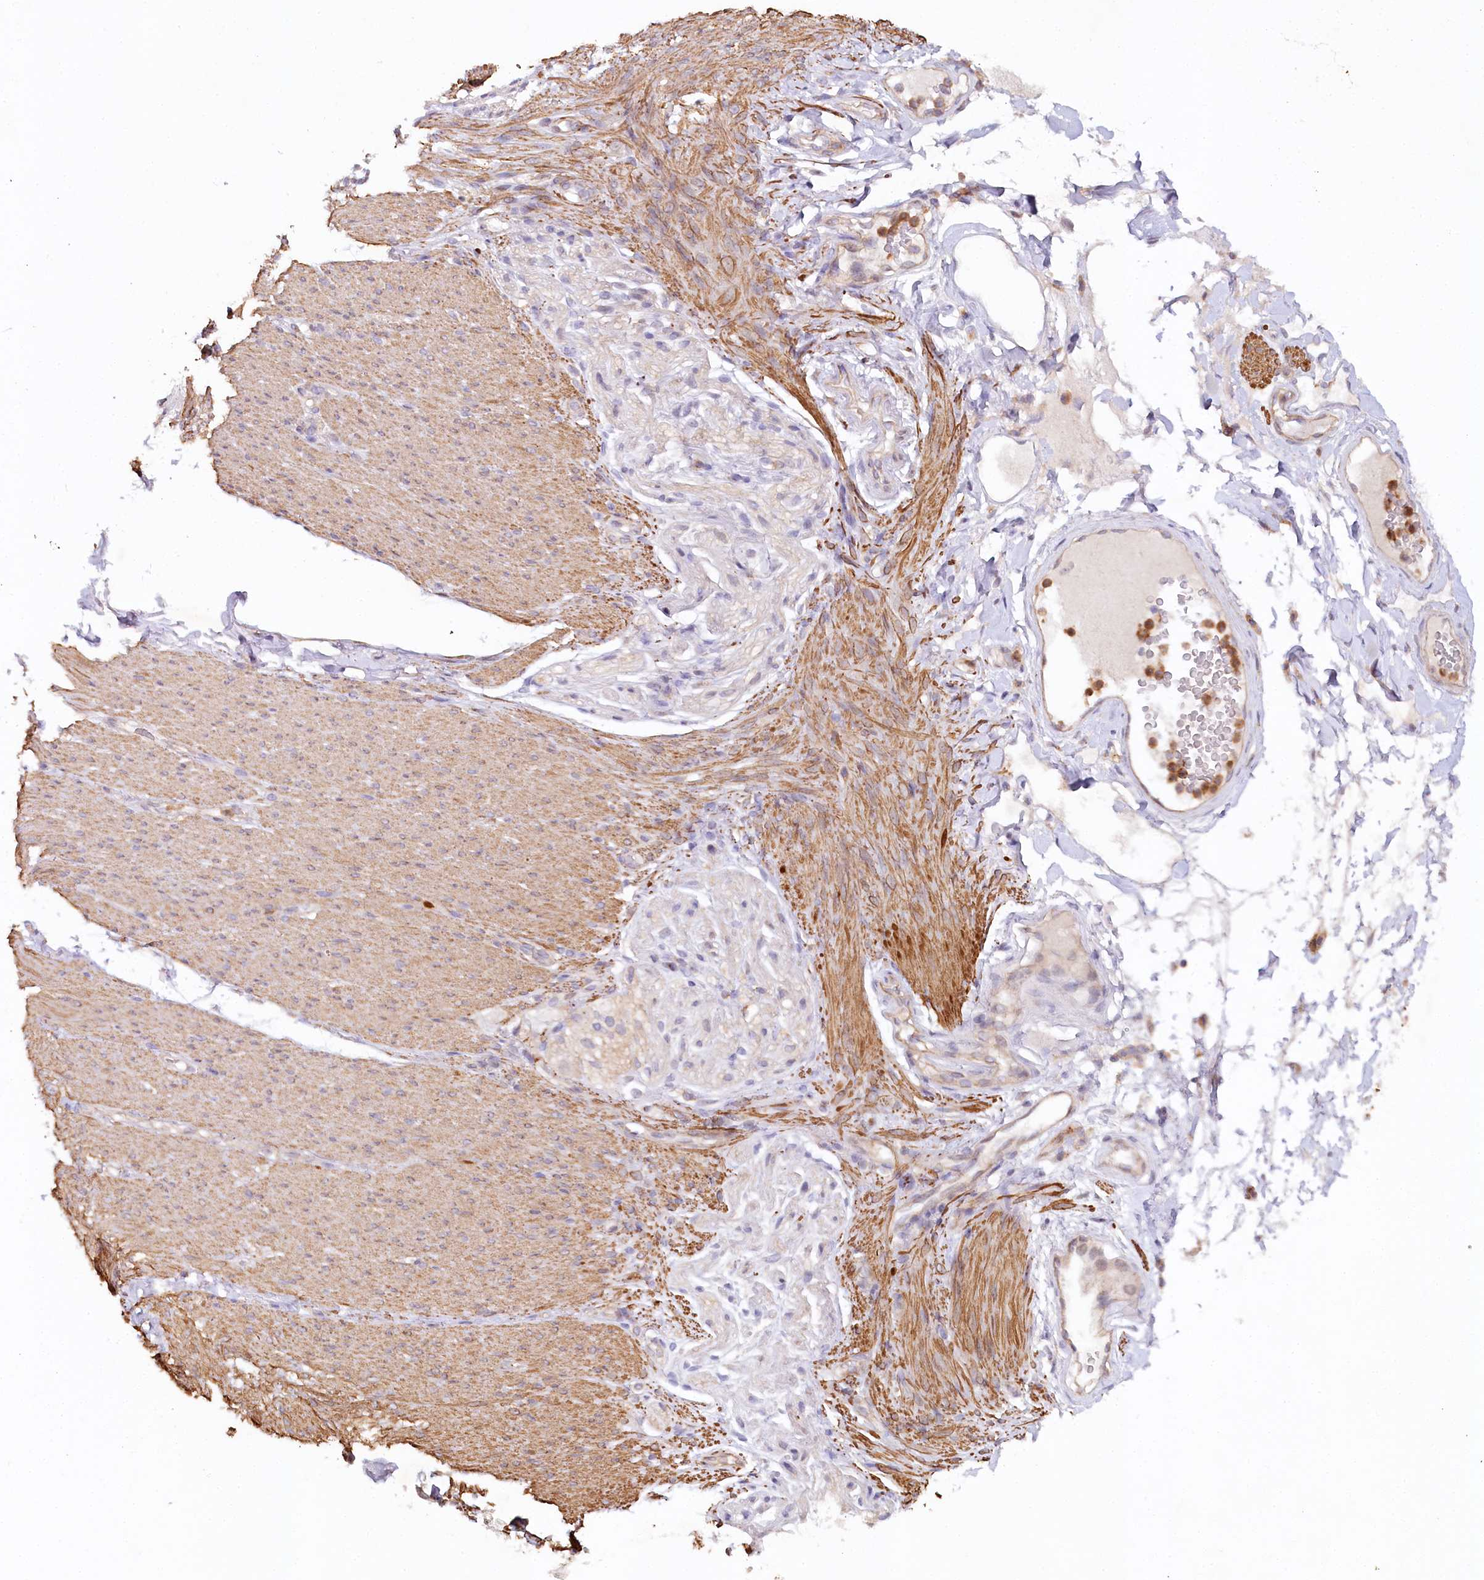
{"staining": {"intensity": "negative", "quantity": "none", "location": "none"}, "tissue": "adipose tissue", "cell_type": "Adipocytes", "image_type": "normal", "snomed": [{"axis": "morphology", "description": "Normal tissue, NOS"}, {"axis": "topography", "description": "Colon"}, {"axis": "topography", "description": "Peripheral nerve tissue"}], "caption": "DAB immunohistochemical staining of unremarkable adipose tissue demonstrates no significant positivity in adipocytes. (Brightfield microscopy of DAB IHC at high magnification).", "gene": "ALDH3B1", "patient": {"sex": "female", "age": 61}}